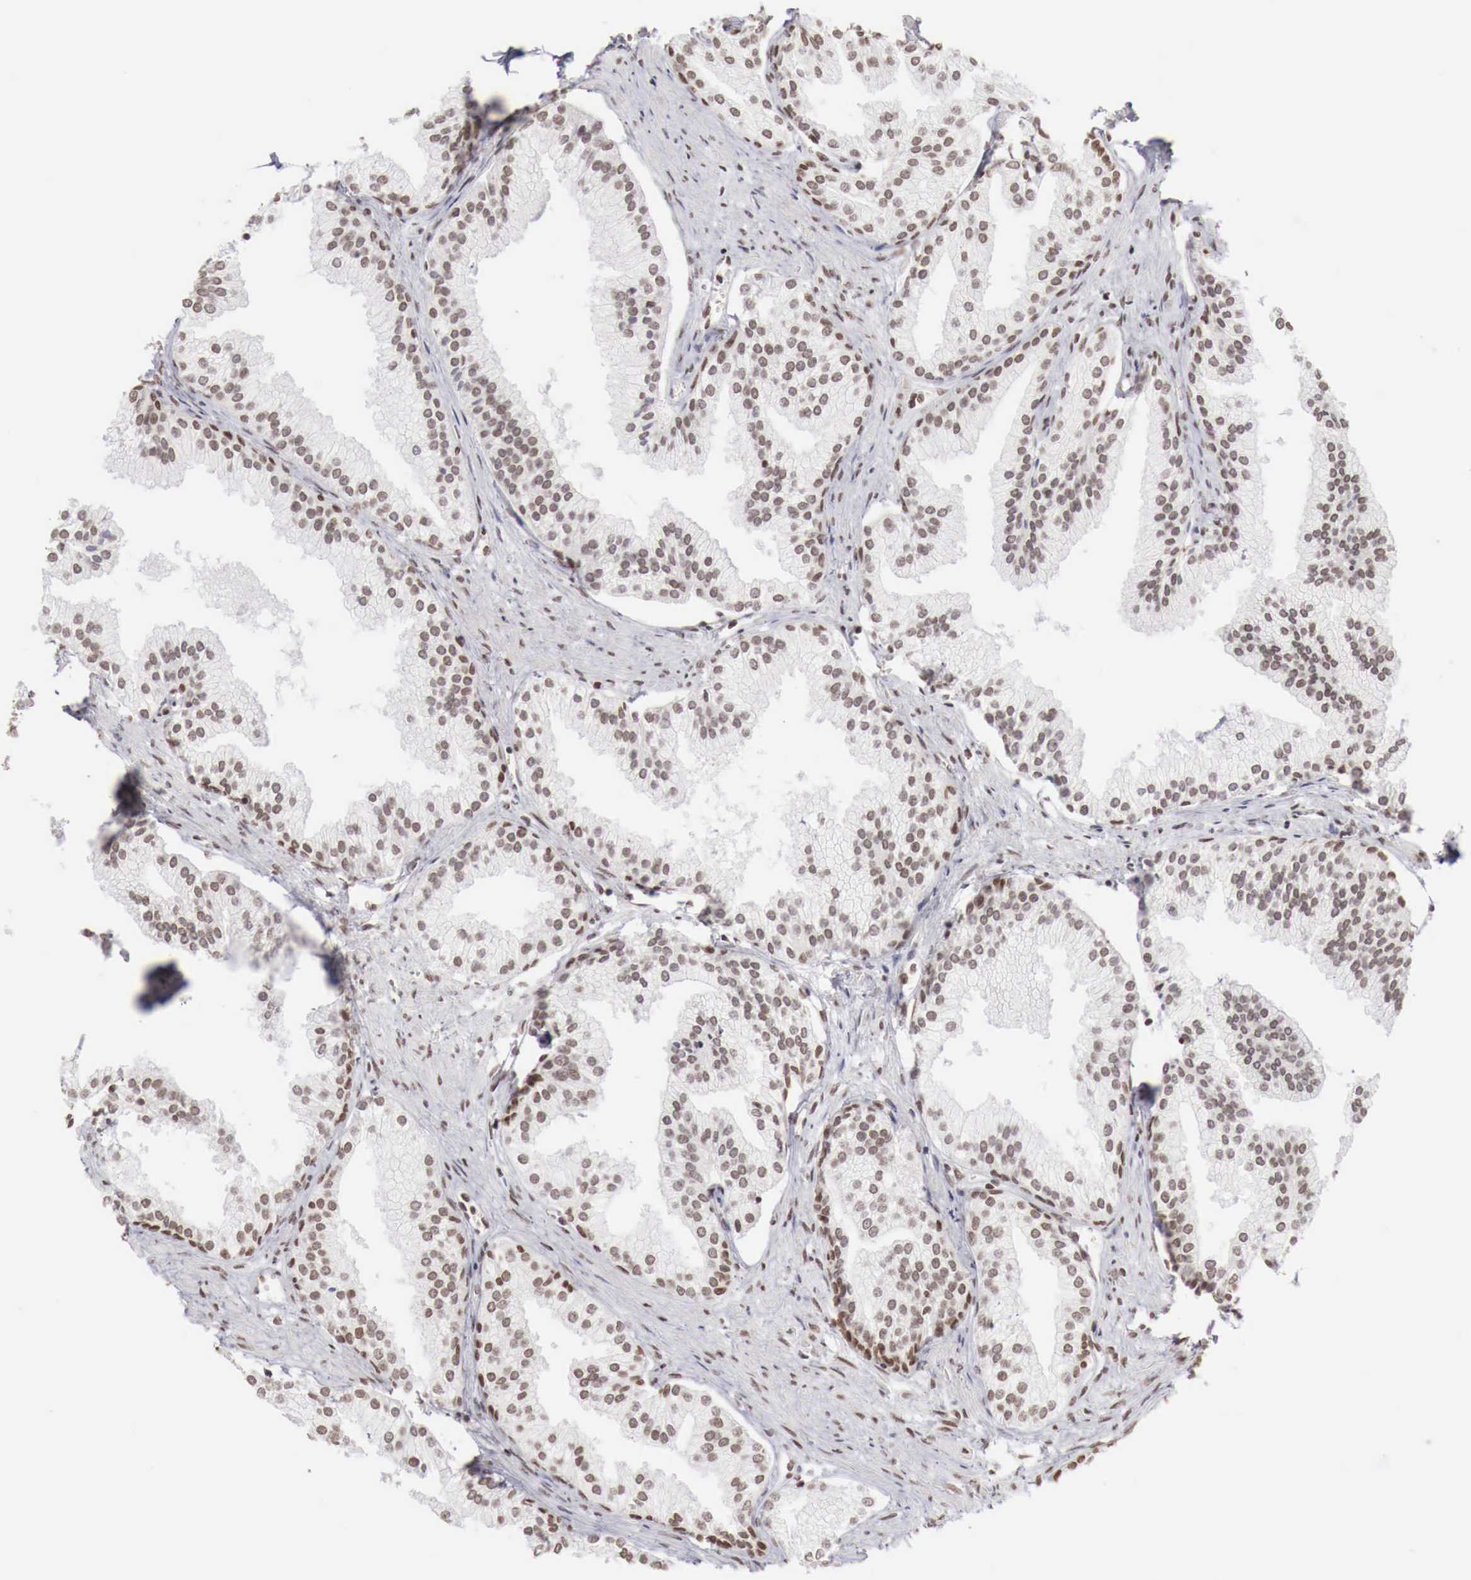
{"staining": {"intensity": "strong", "quantity": ">75%", "location": "nuclear"}, "tissue": "prostate", "cell_type": "Glandular cells", "image_type": "normal", "snomed": [{"axis": "morphology", "description": "Normal tissue, NOS"}, {"axis": "topography", "description": "Prostate"}], "caption": "A histopathology image showing strong nuclear staining in about >75% of glandular cells in unremarkable prostate, as visualized by brown immunohistochemical staining.", "gene": "PHF14", "patient": {"sex": "male", "age": 68}}